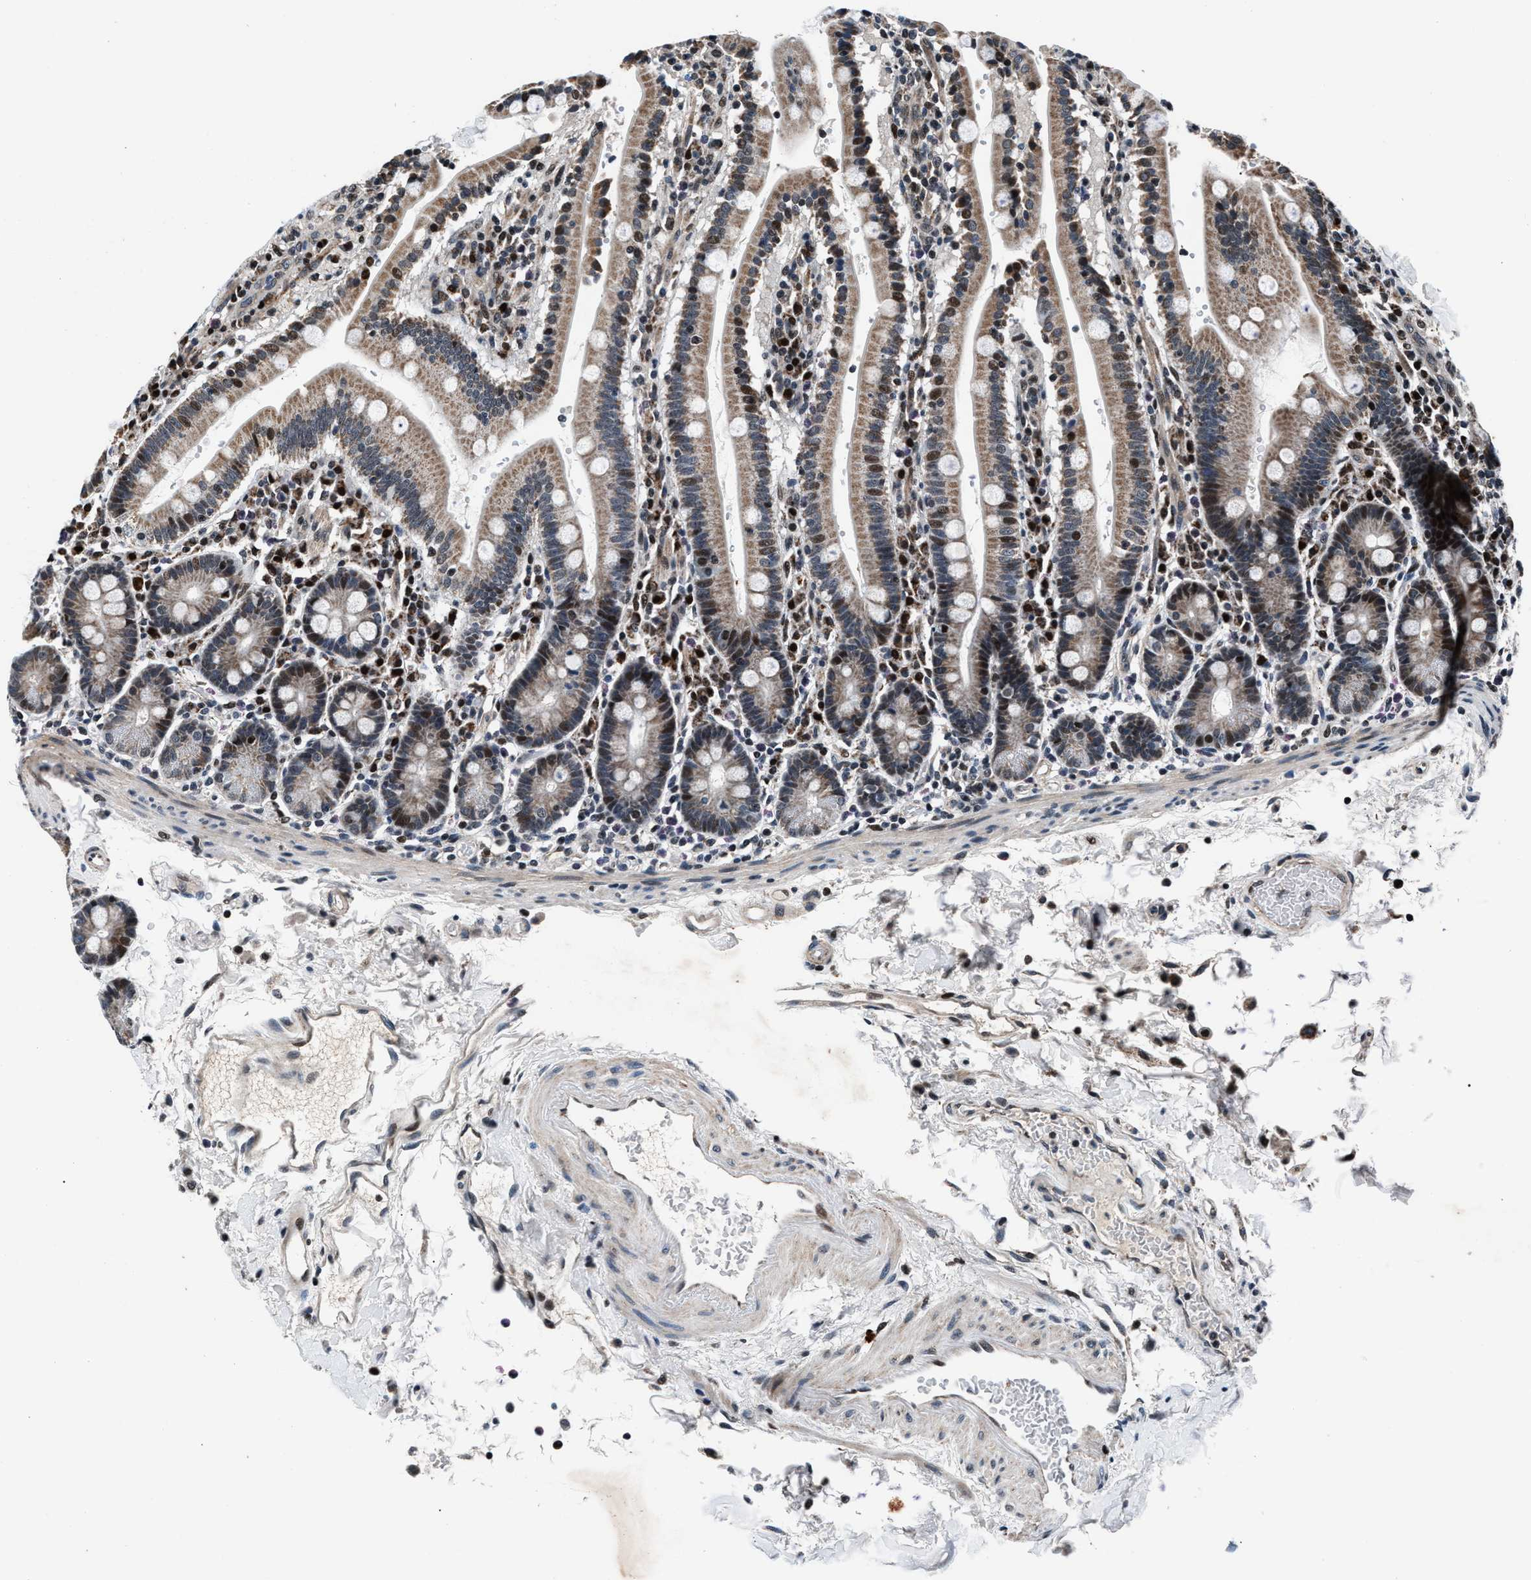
{"staining": {"intensity": "moderate", "quantity": "25%-75%", "location": "cytoplasmic/membranous,nuclear"}, "tissue": "duodenum", "cell_type": "Glandular cells", "image_type": "normal", "snomed": [{"axis": "morphology", "description": "Normal tissue, NOS"}, {"axis": "topography", "description": "Small intestine, NOS"}], "caption": "Immunohistochemistry (DAB) staining of unremarkable duodenum demonstrates moderate cytoplasmic/membranous,nuclear protein staining in about 25%-75% of glandular cells. (IHC, brightfield microscopy, high magnification).", "gene": "PRRC2B", "patient": {"sex": "female", "age": 71}}